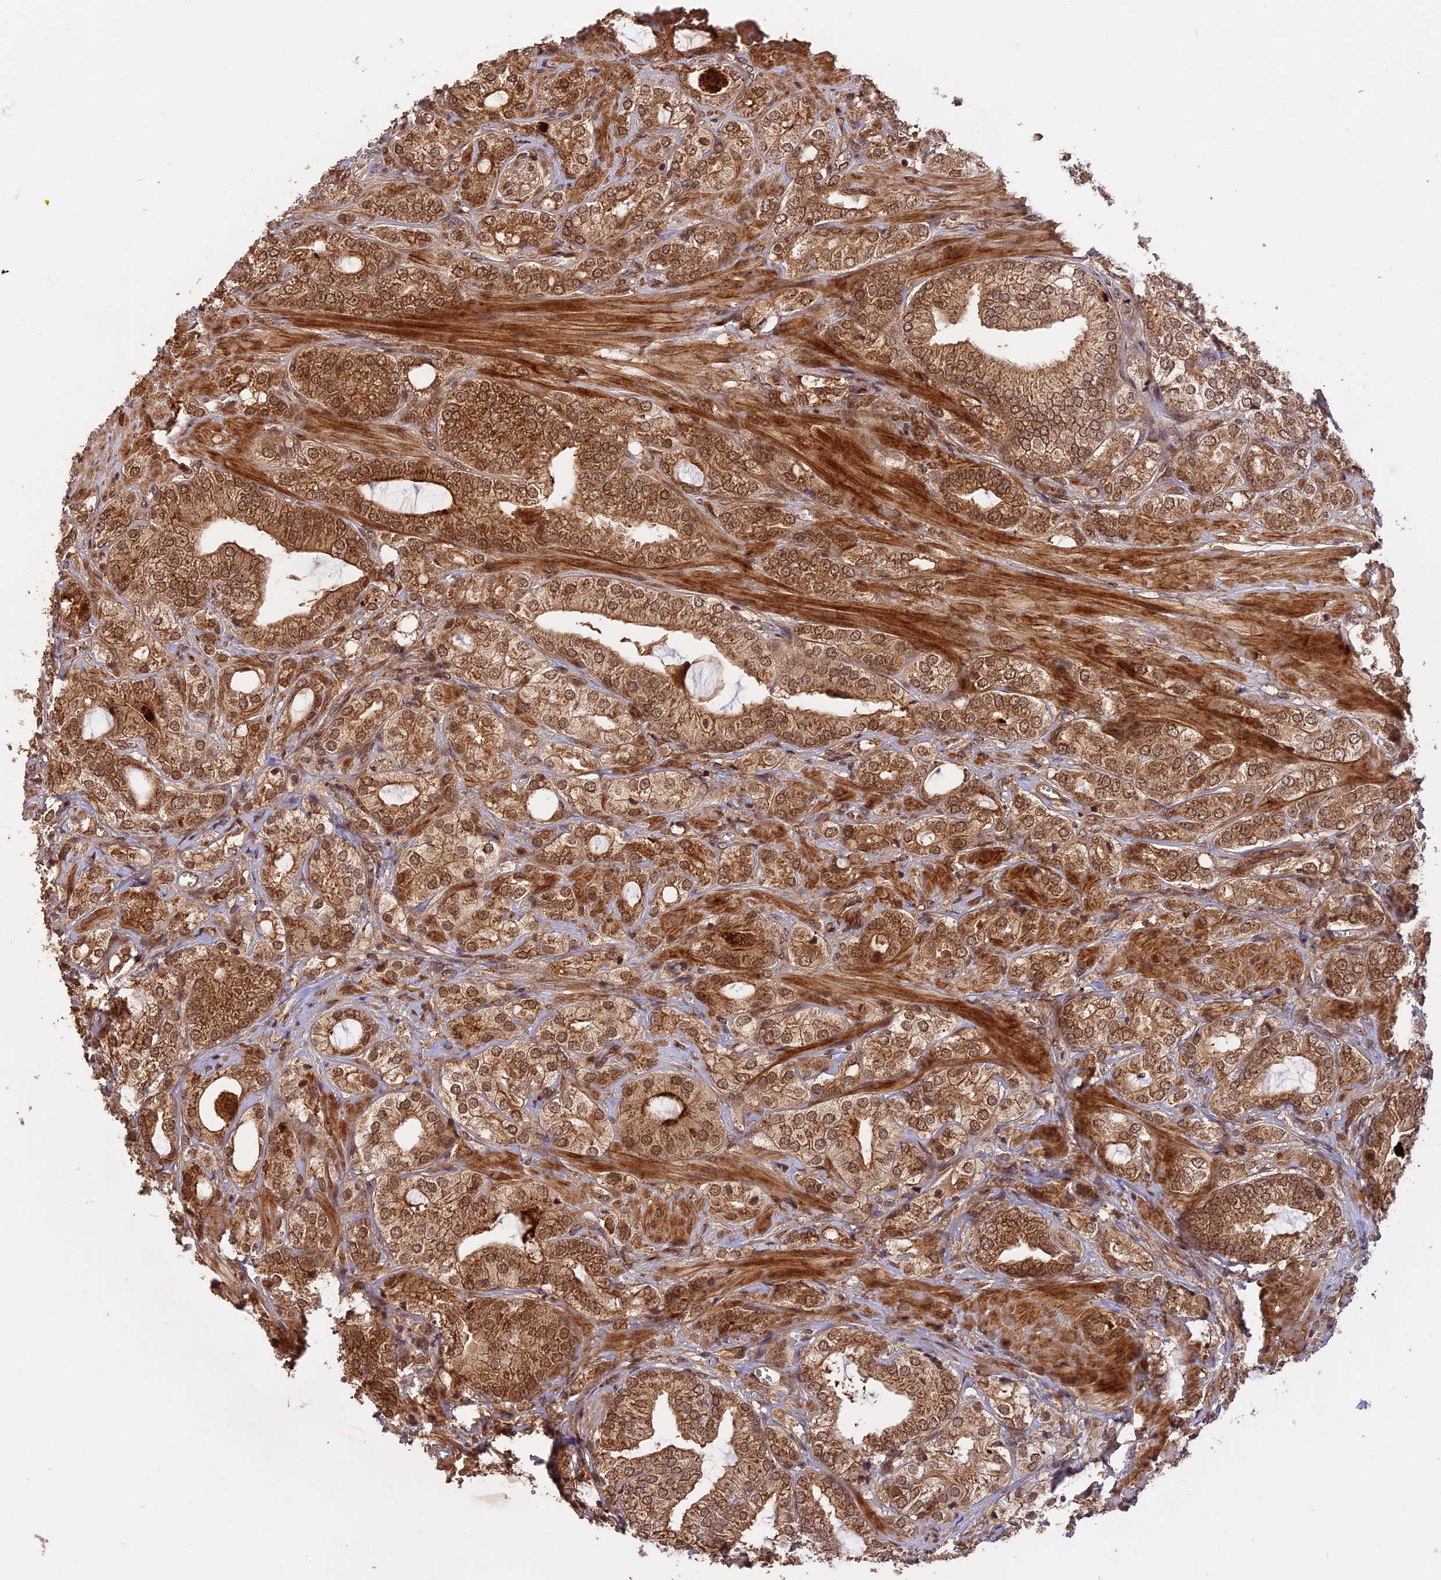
{"staining": {"intensity": "moderate", "quantity": ">75%", "location": "cytoplasmic/membranous,nuclear"}, "tissue": "prostate cancer", "cell_type": "Tumor cells", "image_type": "cancer", "snomed": [{"axis": "morphology", "description": "Adenocarcinoma, High grade"}, {"axis": "topography", "description": "Prostate"}], "caption": "The photomicrograph displays staining of prostate adenocarcinoma (high-grade), revealing moderate cytoplasmic/membranous and nuclear protein expression (brown color) within tumor cells.", "gene": "ESCO1", "patient": {"sex": "male", "age": 50}}